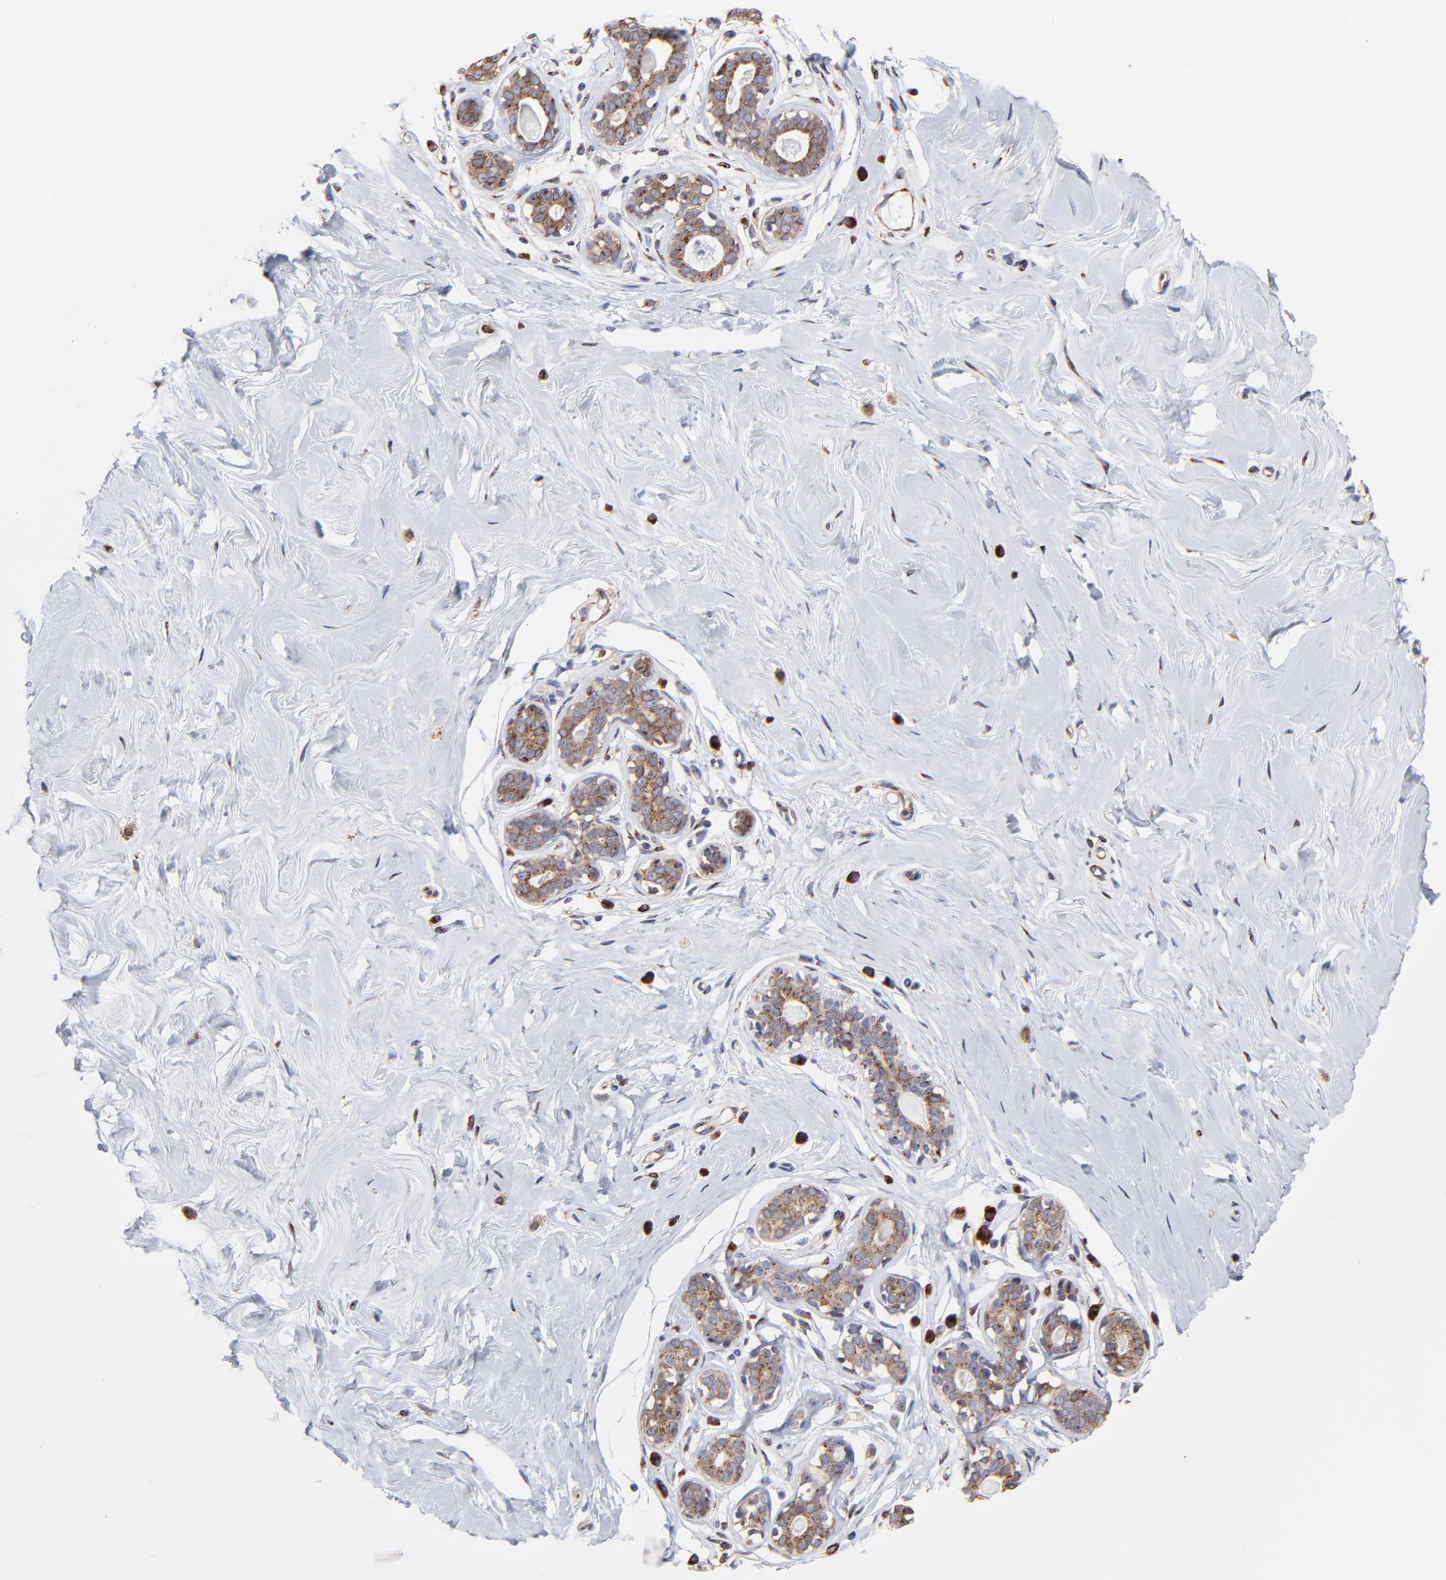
{"staining": {"intensity": "weak", "quantity": "25%-75%", "location": "cytoplasmic/membranous"}, "tissue": "breast", "cell_type": "Adipocytes", "image_type": "normal", "snomed": [{"axis": "morphology", "description": "Normal tissue, NOS"}, {"axis": "topography", "description": "Breast"}], "caption": "Approximately 25%-75% of adipocytes in normal breast show weak cytoplasmic/membranous protein expression as visualized by brown immunohistochemical staining.", "gene": "LMAN1", "patient": {"sex": "female", "age": 23}}